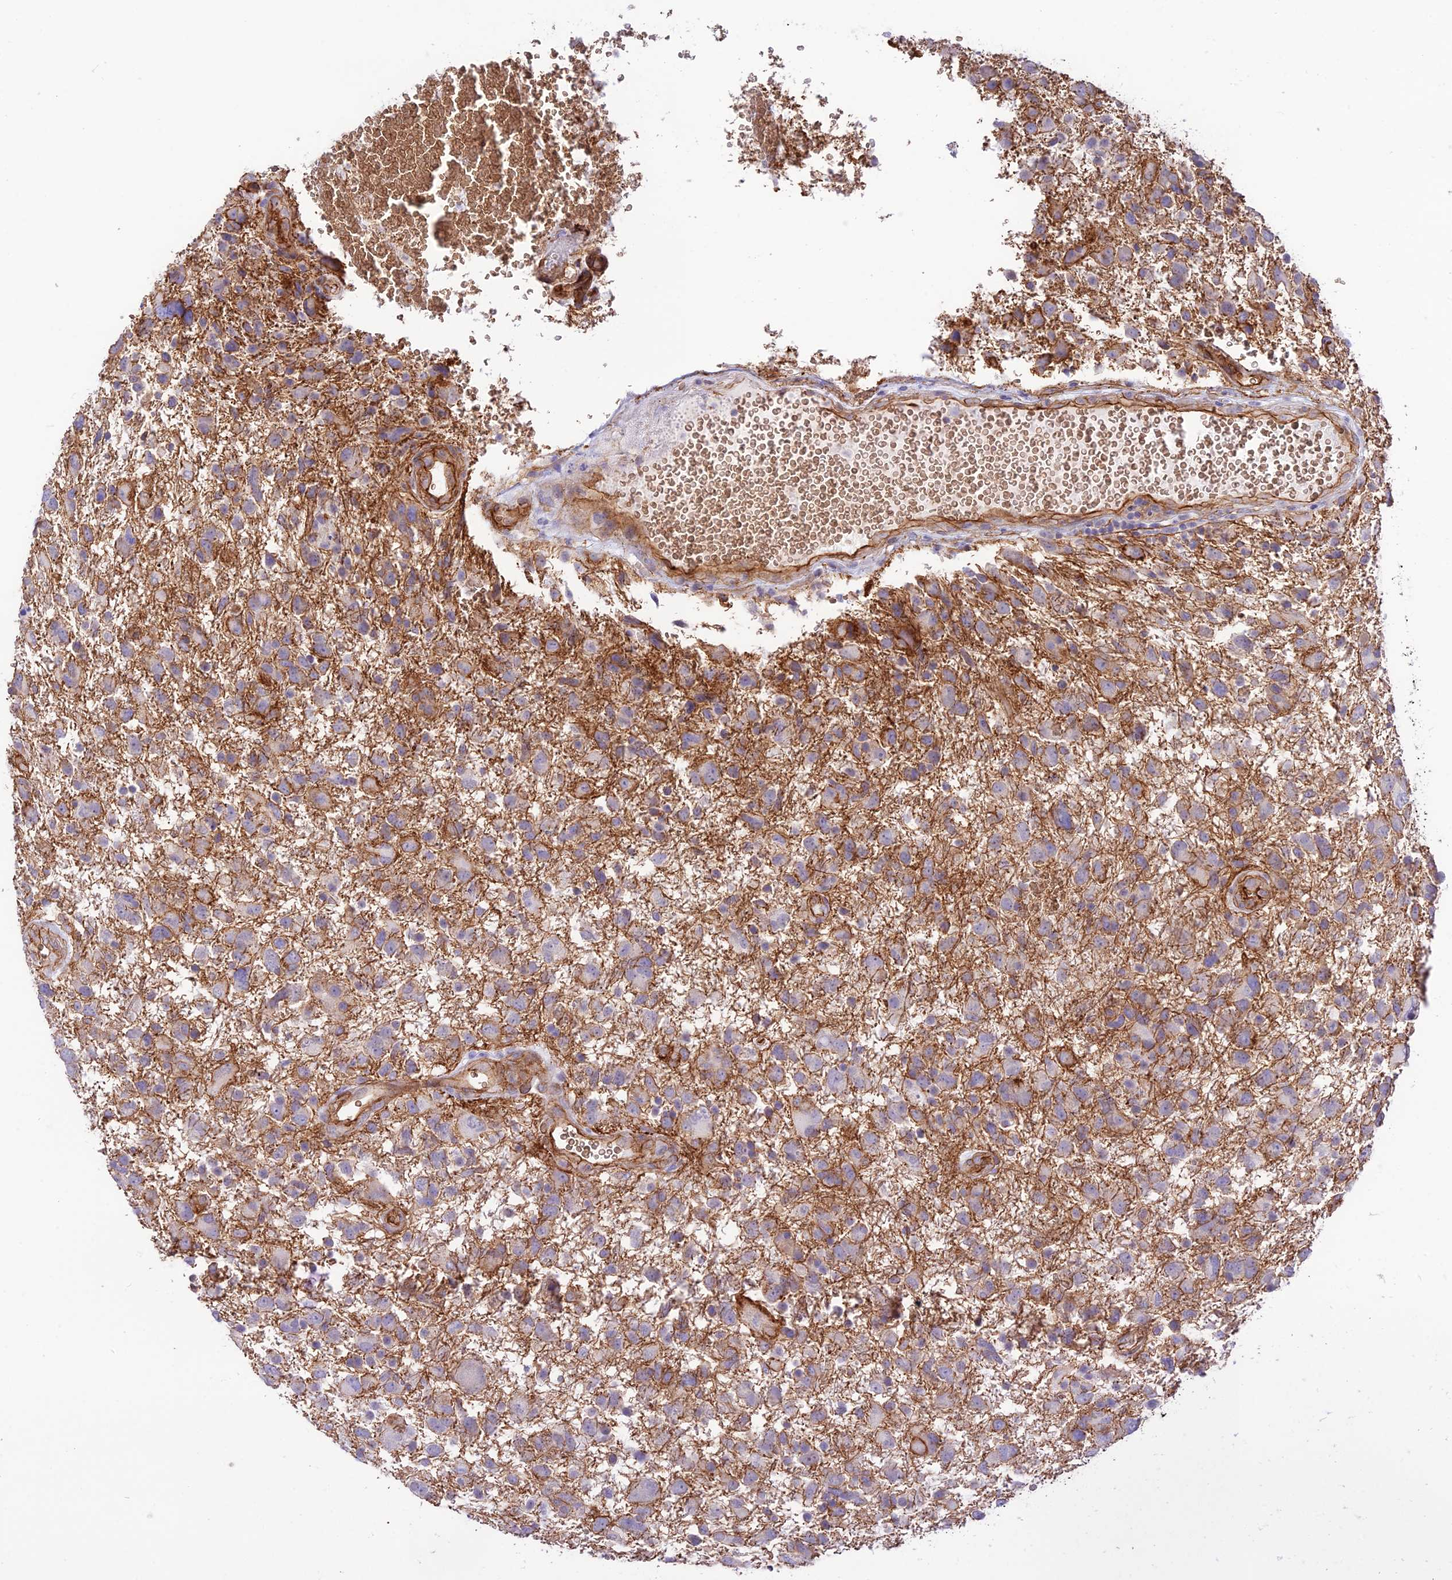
{"staining": {"intensity": "weak", "quantity": "<25%", "location": "cytoplasmic/membranous"}, "tissue": "glioma", "cell_type": "Tumor cells", "image_type": "cancer", "snomed": [{"axis": "morphology", "description": "Glioma, malignant, High grade"}, {"axis": "topography", "description": "Brain"}], "caption": "Tumor cells show no significant positivity in malignant high-grade glioma.", "gene": "YPEL5", "patient": {"sex": "male", "age": 61}}